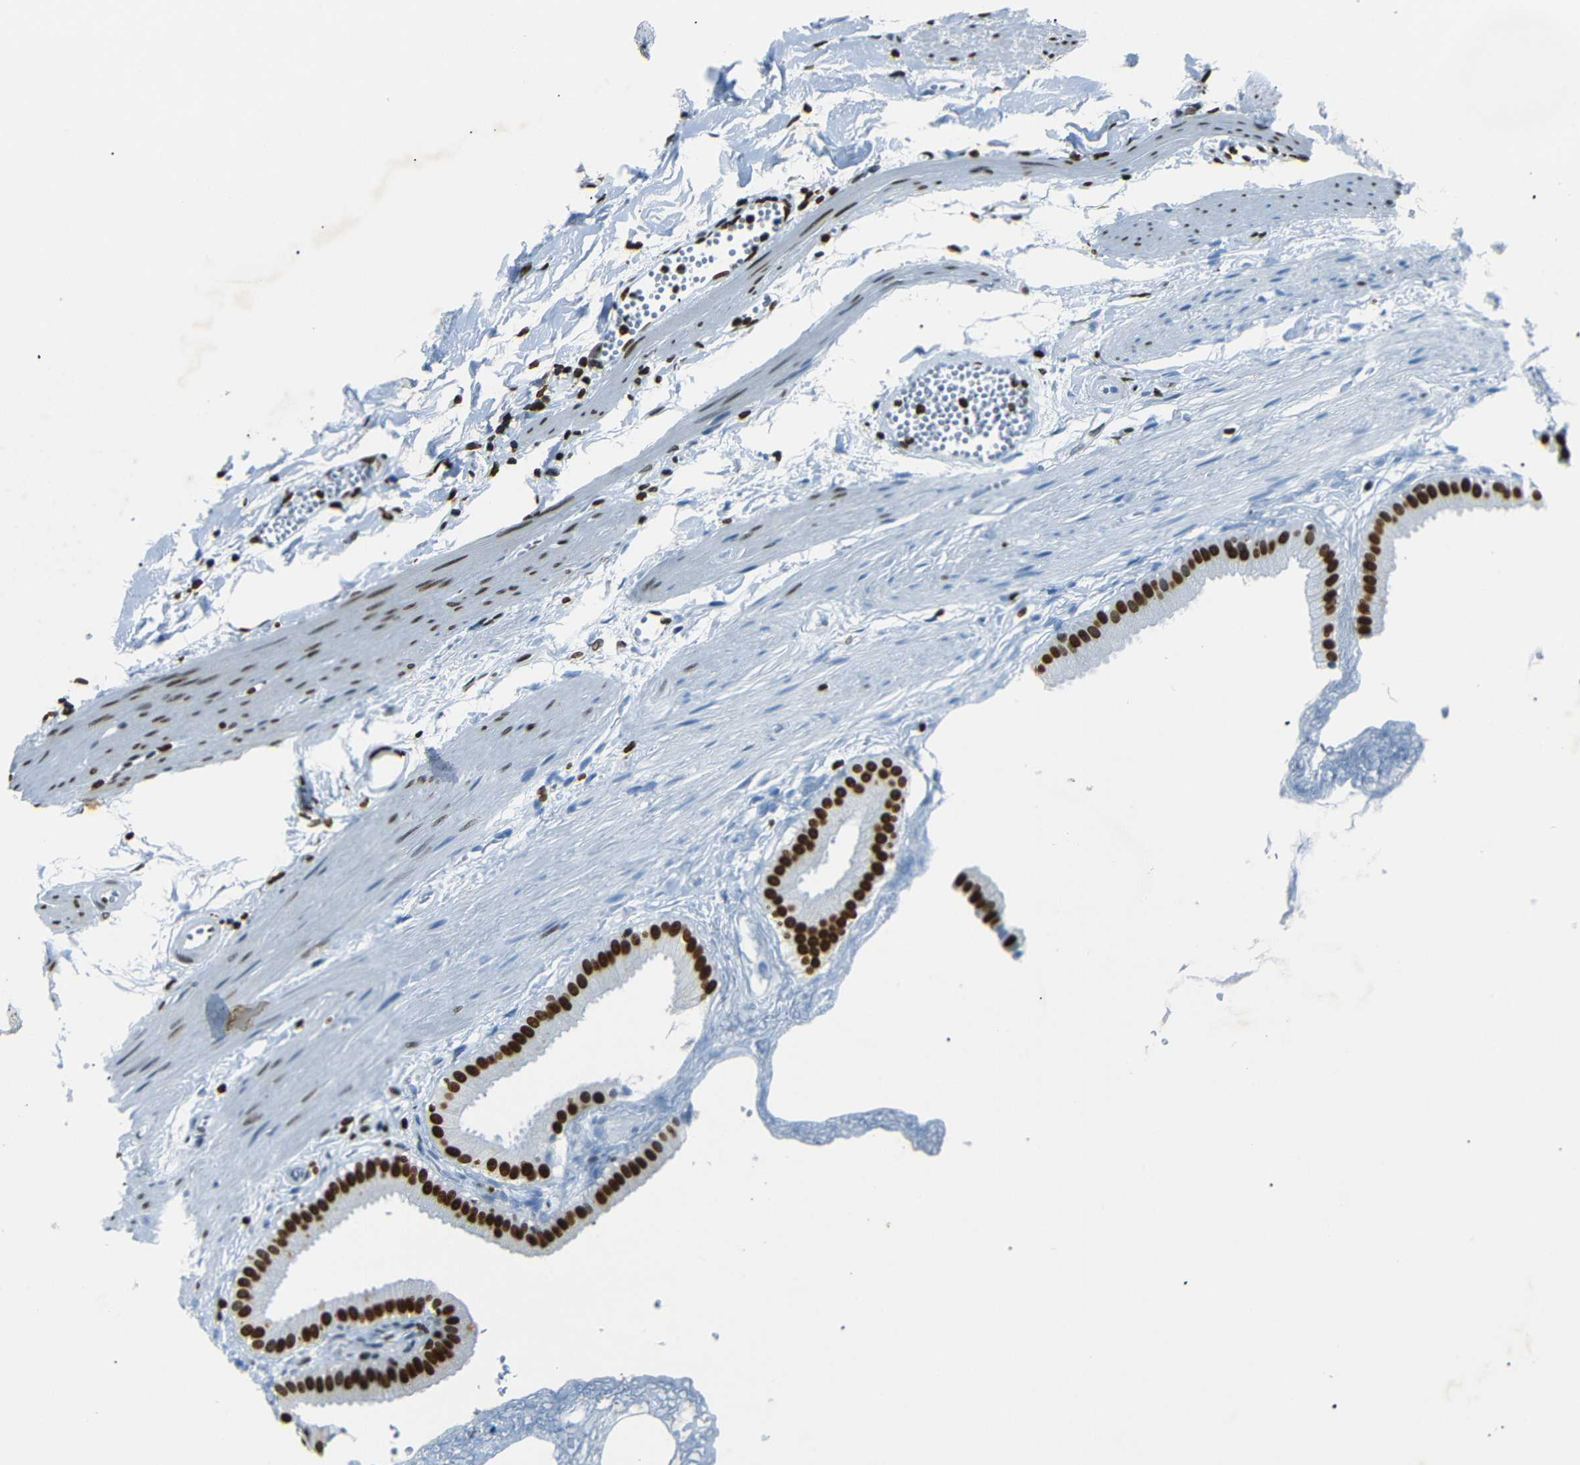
{"staining": {"intensity": "strong", "quantity": ">75%", "location": "nuclear"}, "tissue": "gallbladder", "cell_type": "Glandular cells", "image_type": "normal", "snomed": [{"axis": "morphology", "description": "Normal tissue, NOS"}, {"axis": "topography", "description": "Gallbladder"}], "caption": "The immunohistochemical stain shows strong nuclear positivity in glandular cells of normal gallbladder.", "gene": "HMGN1", "patient": {"sex": "female", "age": 64}}